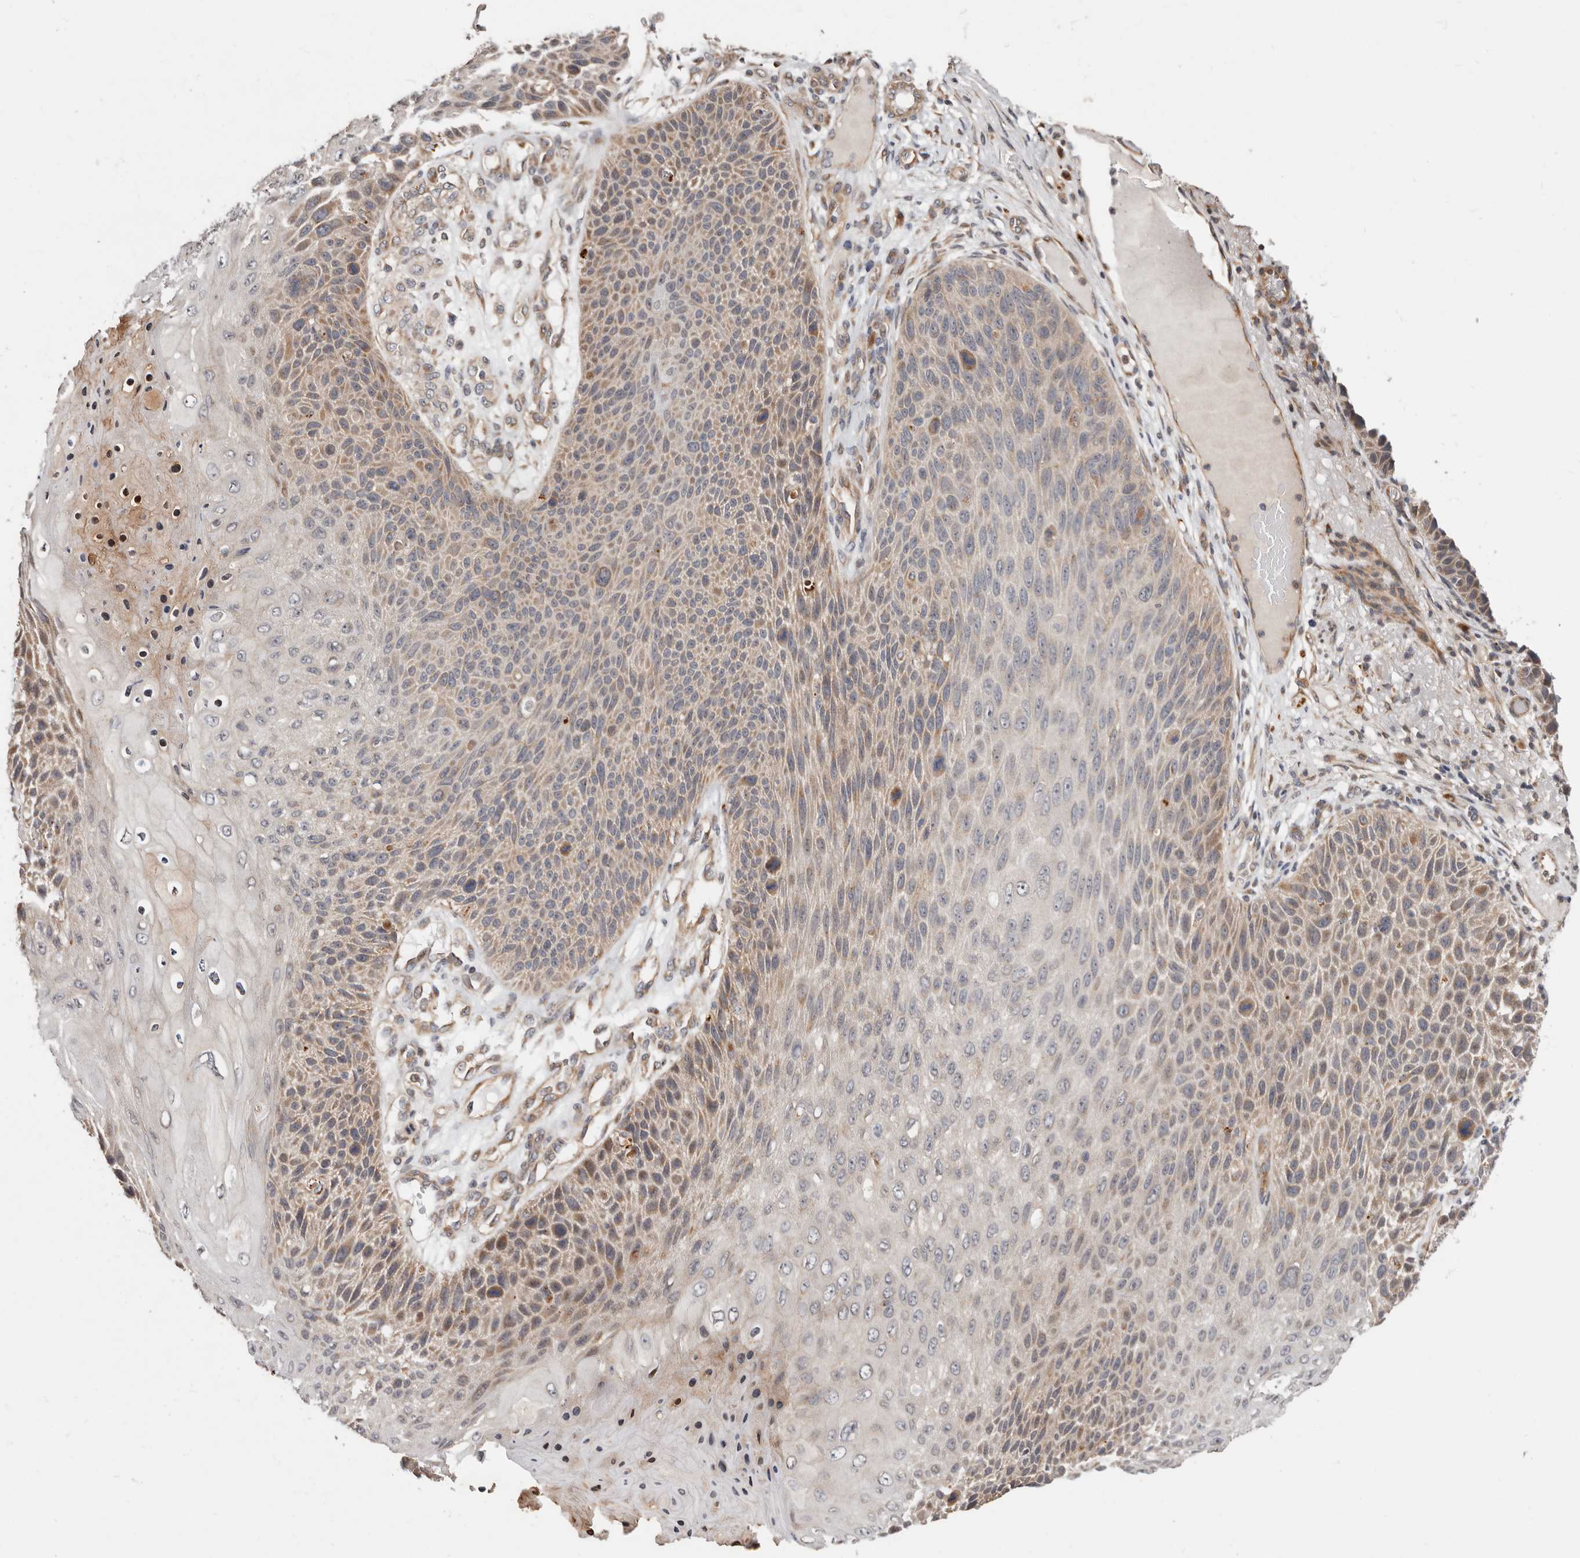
{"staining": {"intensity": "weak", "quantity": "25%-75%", "location": "cytoplasmic/membranous"}, "tissue": "skin cancer", "cell_type": "Tumor cells", "image_type": "cancer", "snomed": [{"axis": "morphology", "description": "Squamous cell carcinoma, NOS"}, {"axis": "topography", "description": "Skin"}], "caption": "Skin squamous cell carcinoma tissue exhibits weak cytoplasmic/membranous staining in approximately 25%-75% of tumor cells, visualized by immunohistochemistry.", "gene": "USP33", "patient": {"sex": "female", "age": 88}}